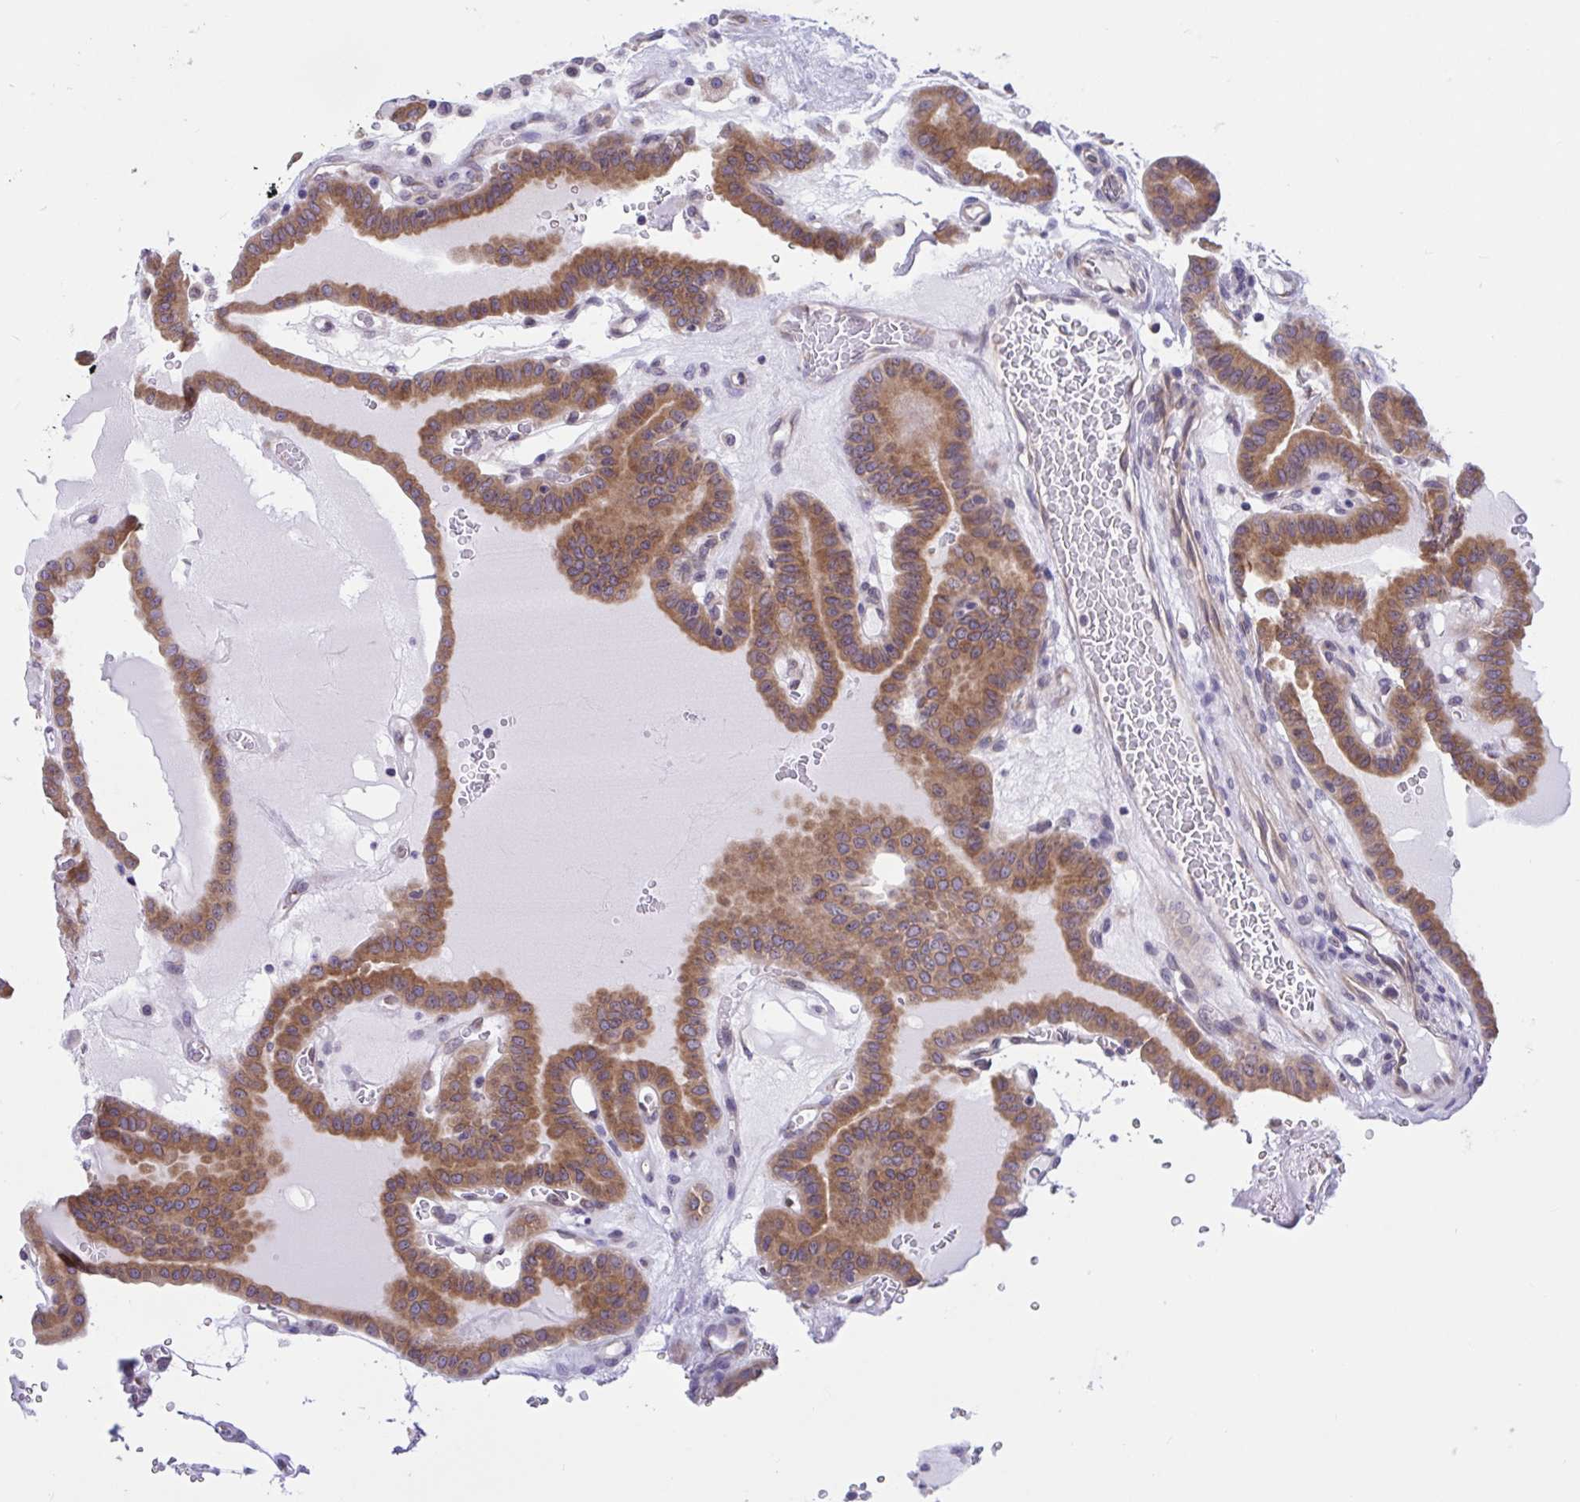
{"staining": {"intensity": "moderate", "quantity": ">75%", "location": "cytoplasmic/membranous"}, "tissue": "thyroid cancer", "cell_type": "Tumor cells", "image_type": "cancer", "snomed": [{"axis": "morphology", "description": "Papillary adenocarcinoma, NOS"}, {"axis": "topography", "description": "Thyroid gland"}], "caption": "Papillary adenocarcinoma (thyroid) stained with a brown dye reveals moderate cytoplasmic/membranous positive staining in approximately >75% of tumor cells.", "gene": "CAMLG", "patient": {"sex": "male", "age": 87}}